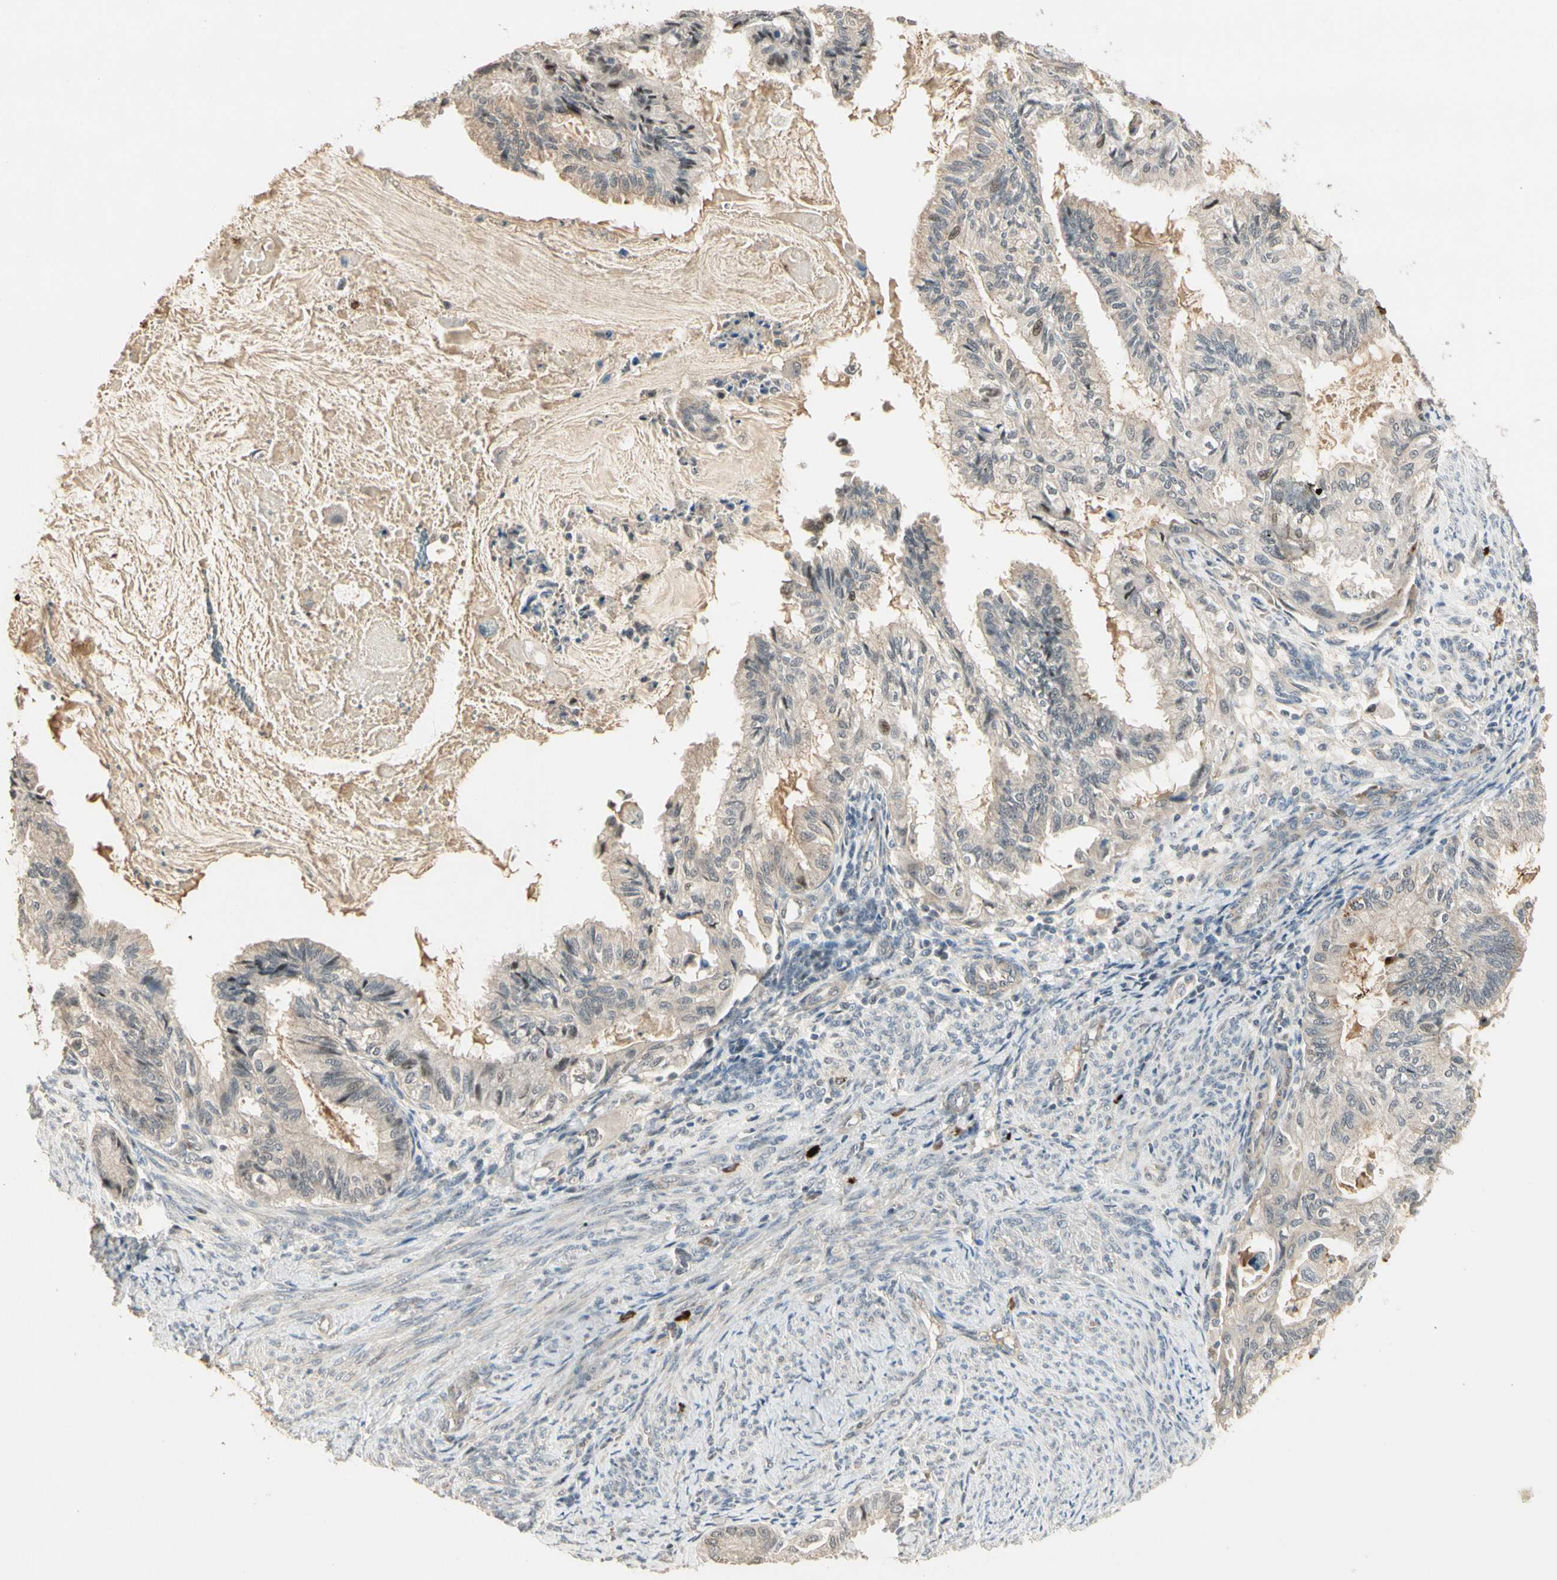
{"staining": {"intensity": "weak", "quantity": "<25%", "location": "cytoplasmic/membranous"}, "tissue": "cervical cancer", "cell_type": "Tumor cells", "image_type": "cancer", "snomed": [{"axis": "morphology", "description": "Normal tissue, NOS"}, {"axis": "morphology", "description": "Adenocarcinoma, NOS"}, {"axis": "topography", "description": "Cervix"}, {"axis": "topography", "description": "Endometrium"}], "caption": "Protein analysis of cervical adenocarcinoma displays no significant positivity in tumor cells. (DAB immunohistochemistry (IHC) with hematoxylin counter stain).", "gene": "ATG4C", "patient": {"sex": "female", "age": 86}}